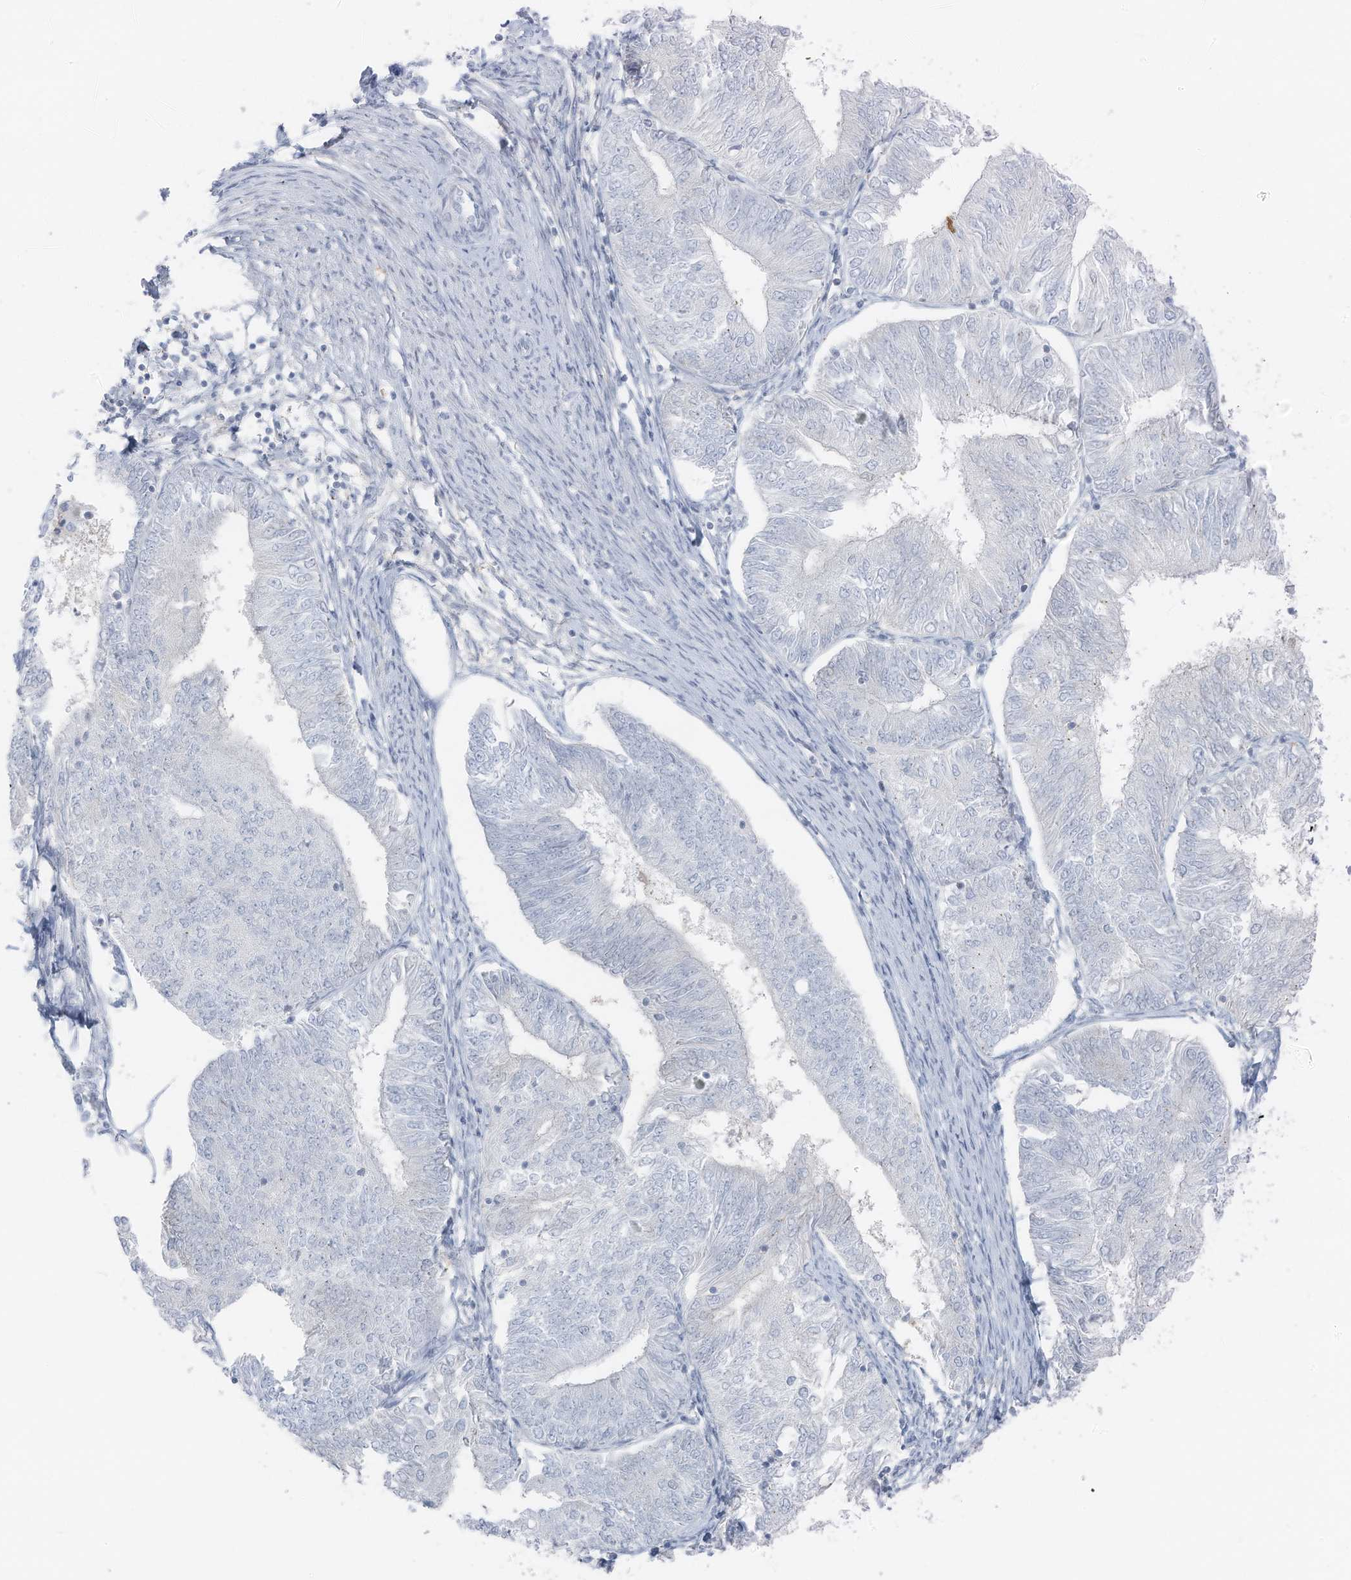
{"staining": {"intensity": "negative", "quantity": "none", "location": "none"}, "tissue": "endometrial cancer", "cell_type": "Tumor cells", "image_type": "cancer", "snomed": [{"axis": "morphology", "description": "Adenocarcinoma, NOS"}, {"axis": "topography", "description": "Endometrium"}], "caption": "This micrograph is of adenocarcinoma (endometrial) stained with immunohistochemistry (IHC) to label a protein in brown with the nuclei are counter-stained blue. There is no expression in tumor cells.", "gene": "SLC25A43", "patient": {"sex": "female", "age": 58}}